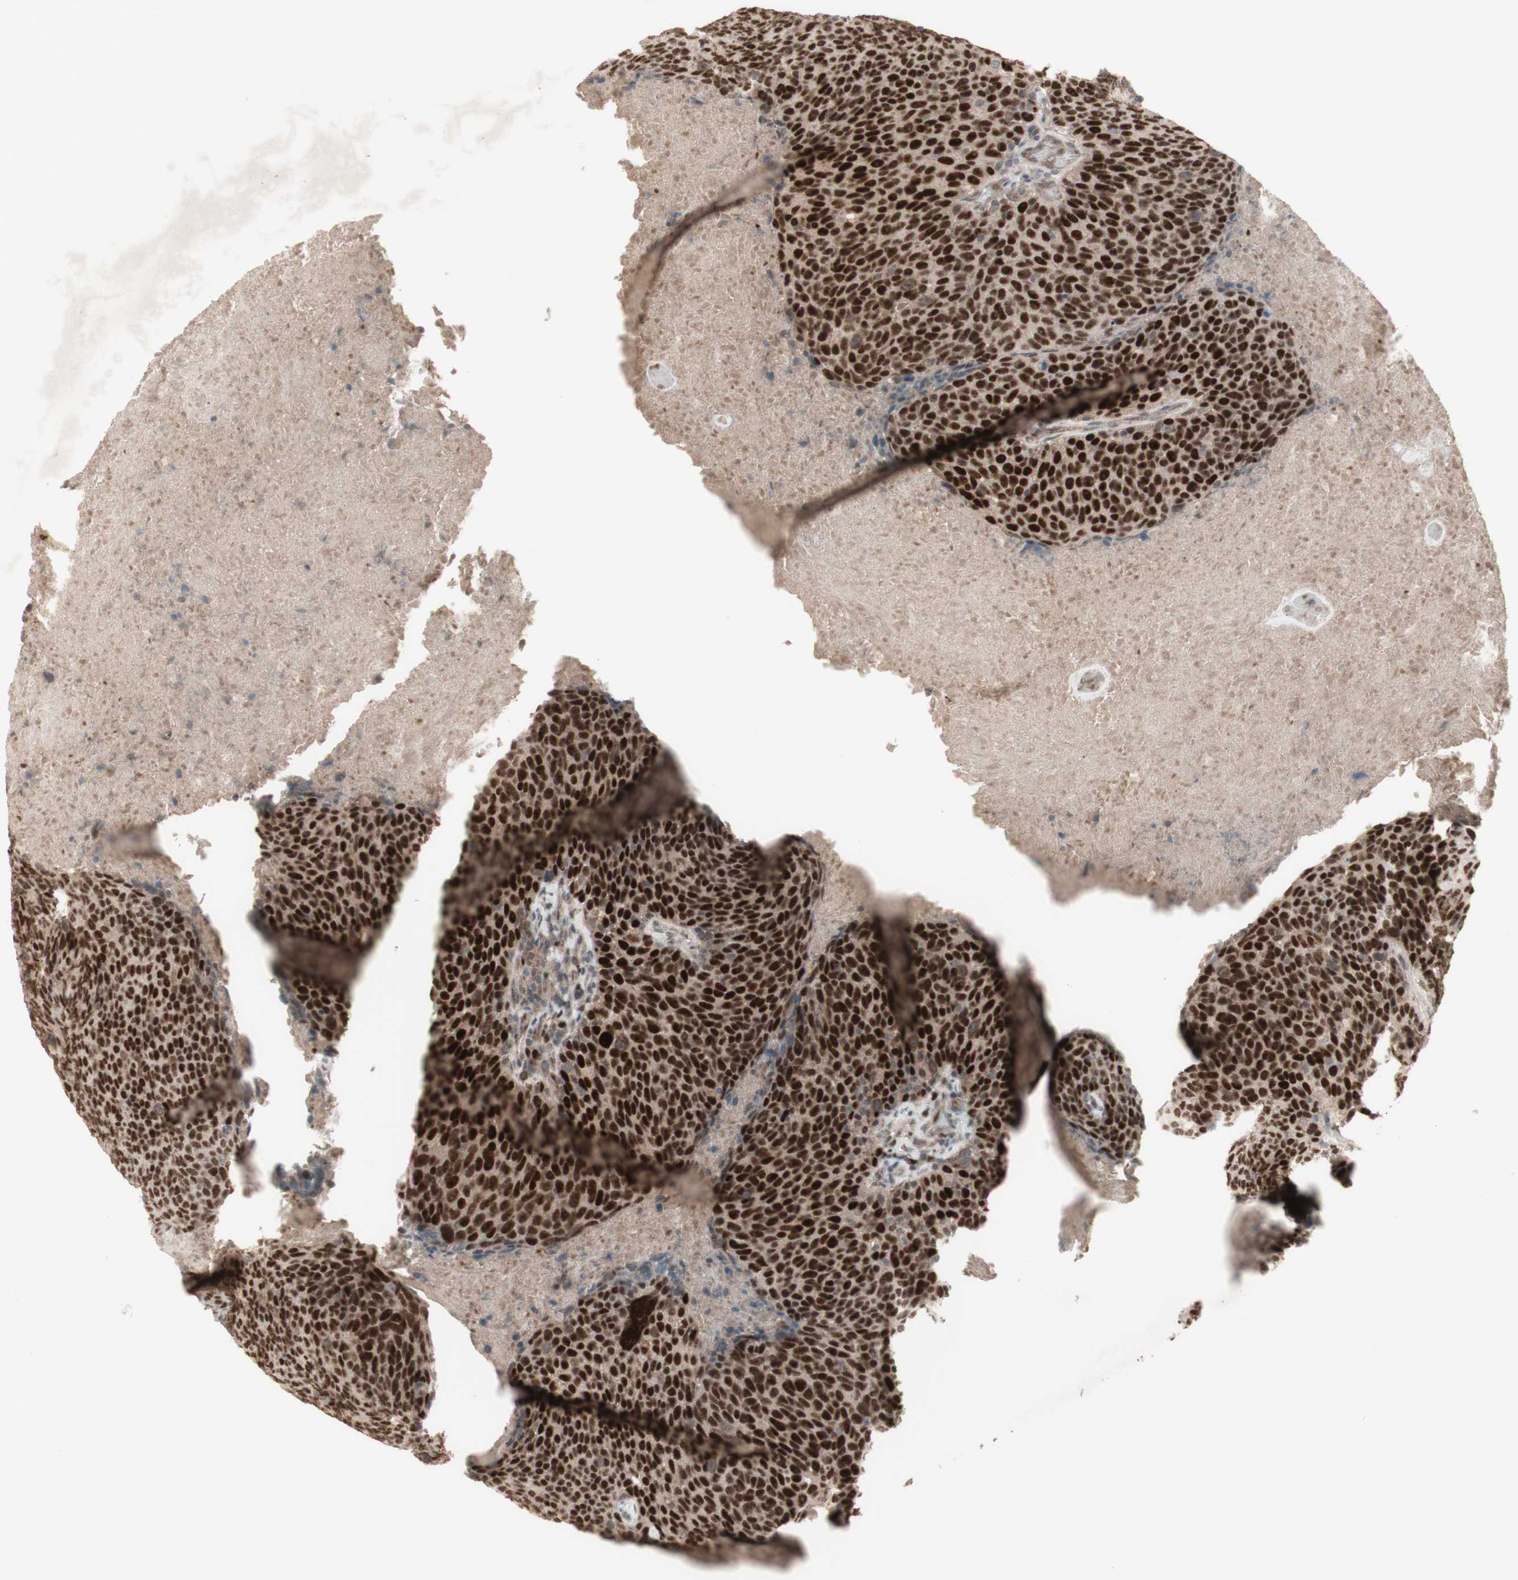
{"staining": {"intensity": "strong", "quantity": ">75%", "location": "cytoplasmic/membranous,nuclear"}, "tissue": "head and neck cancer", "cell_type": "Tumor cells", "image_type": "cancer", "snomed": [{"axis": "morphology", "description": "Squamous cell carcinoma, NOS"}, {"axis": "morphology", "description": "Squamous cell carcinoma, metastatic, NOS"}, {"axis": "topography", "description": "Lymph node"}, {"axis": "topography", "description": "Head-Neck"}], "caption": "Metastatic squamous cell carcinoma (head and neck) stained for a protein reveals strong cytoplasmic/membranous and nuclear positivity in tumor cells.", "gene": "MSH6", "patient": {"sex": "male", "age": 62}}